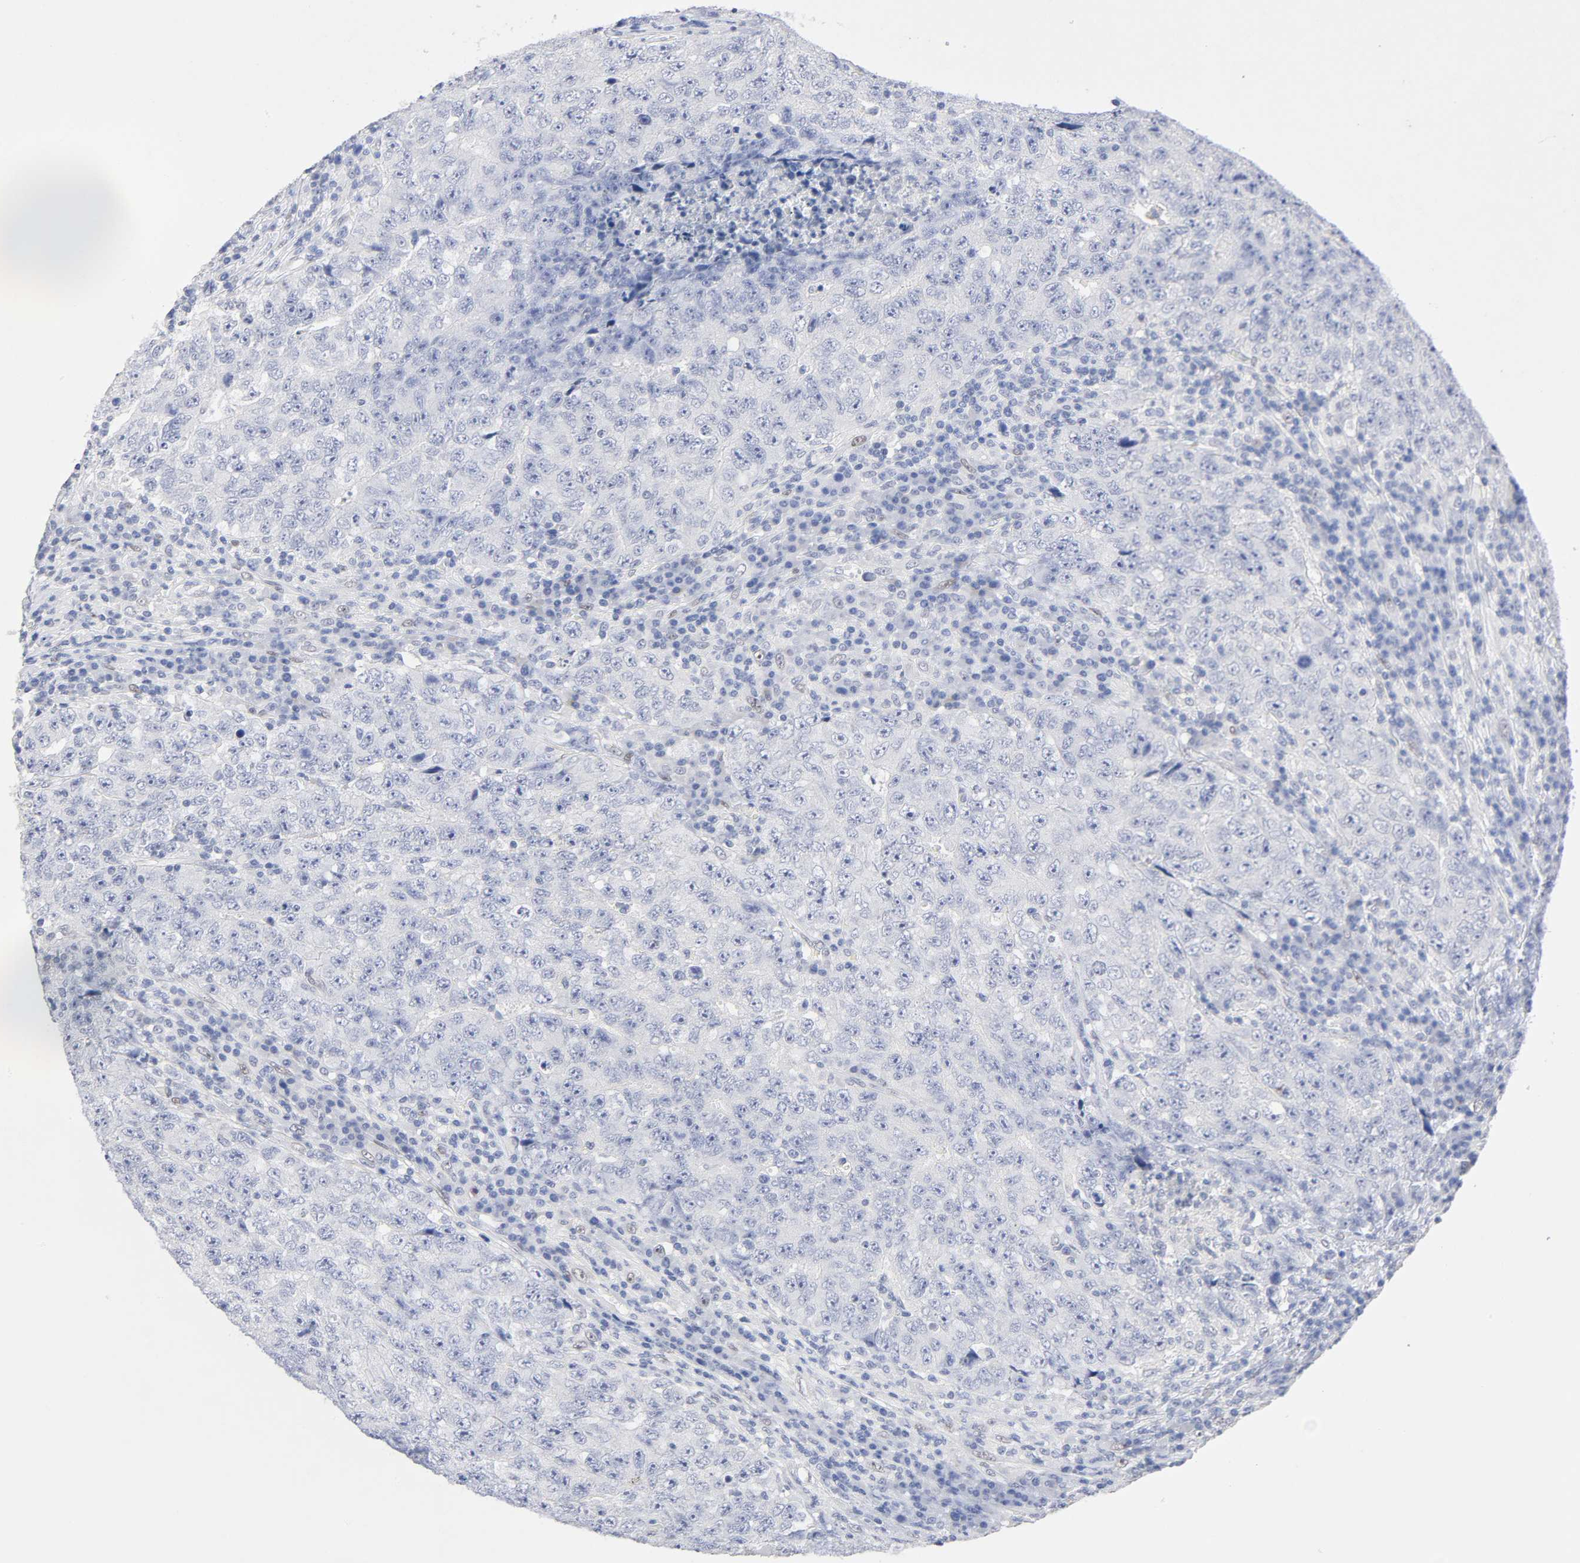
{"staining": {"intensity": "negative", "quantity": "none", "location": "none"}, "tissue": "testis cancer", "cell_type": "Tumor cells", "image_type": "cancer", "snomed": [{"axis": "morphology", "description": "Necrosis, NOS"}, {"axis": "morphology", "description": "Carcinoma, Embryonal, NOS"}, {"axis": "topography", "description": "Testis"}], "caption": "A high-resolution histopathology image shows IHC staining of embryonal carcinoma (testis), which demonstrates no significant positivity in tumor cells. (Immunohistochemistry, brightfield microscopy, high magnification).", "gene": "NFIC", "patient": {"sex": "male", "age": 19}}